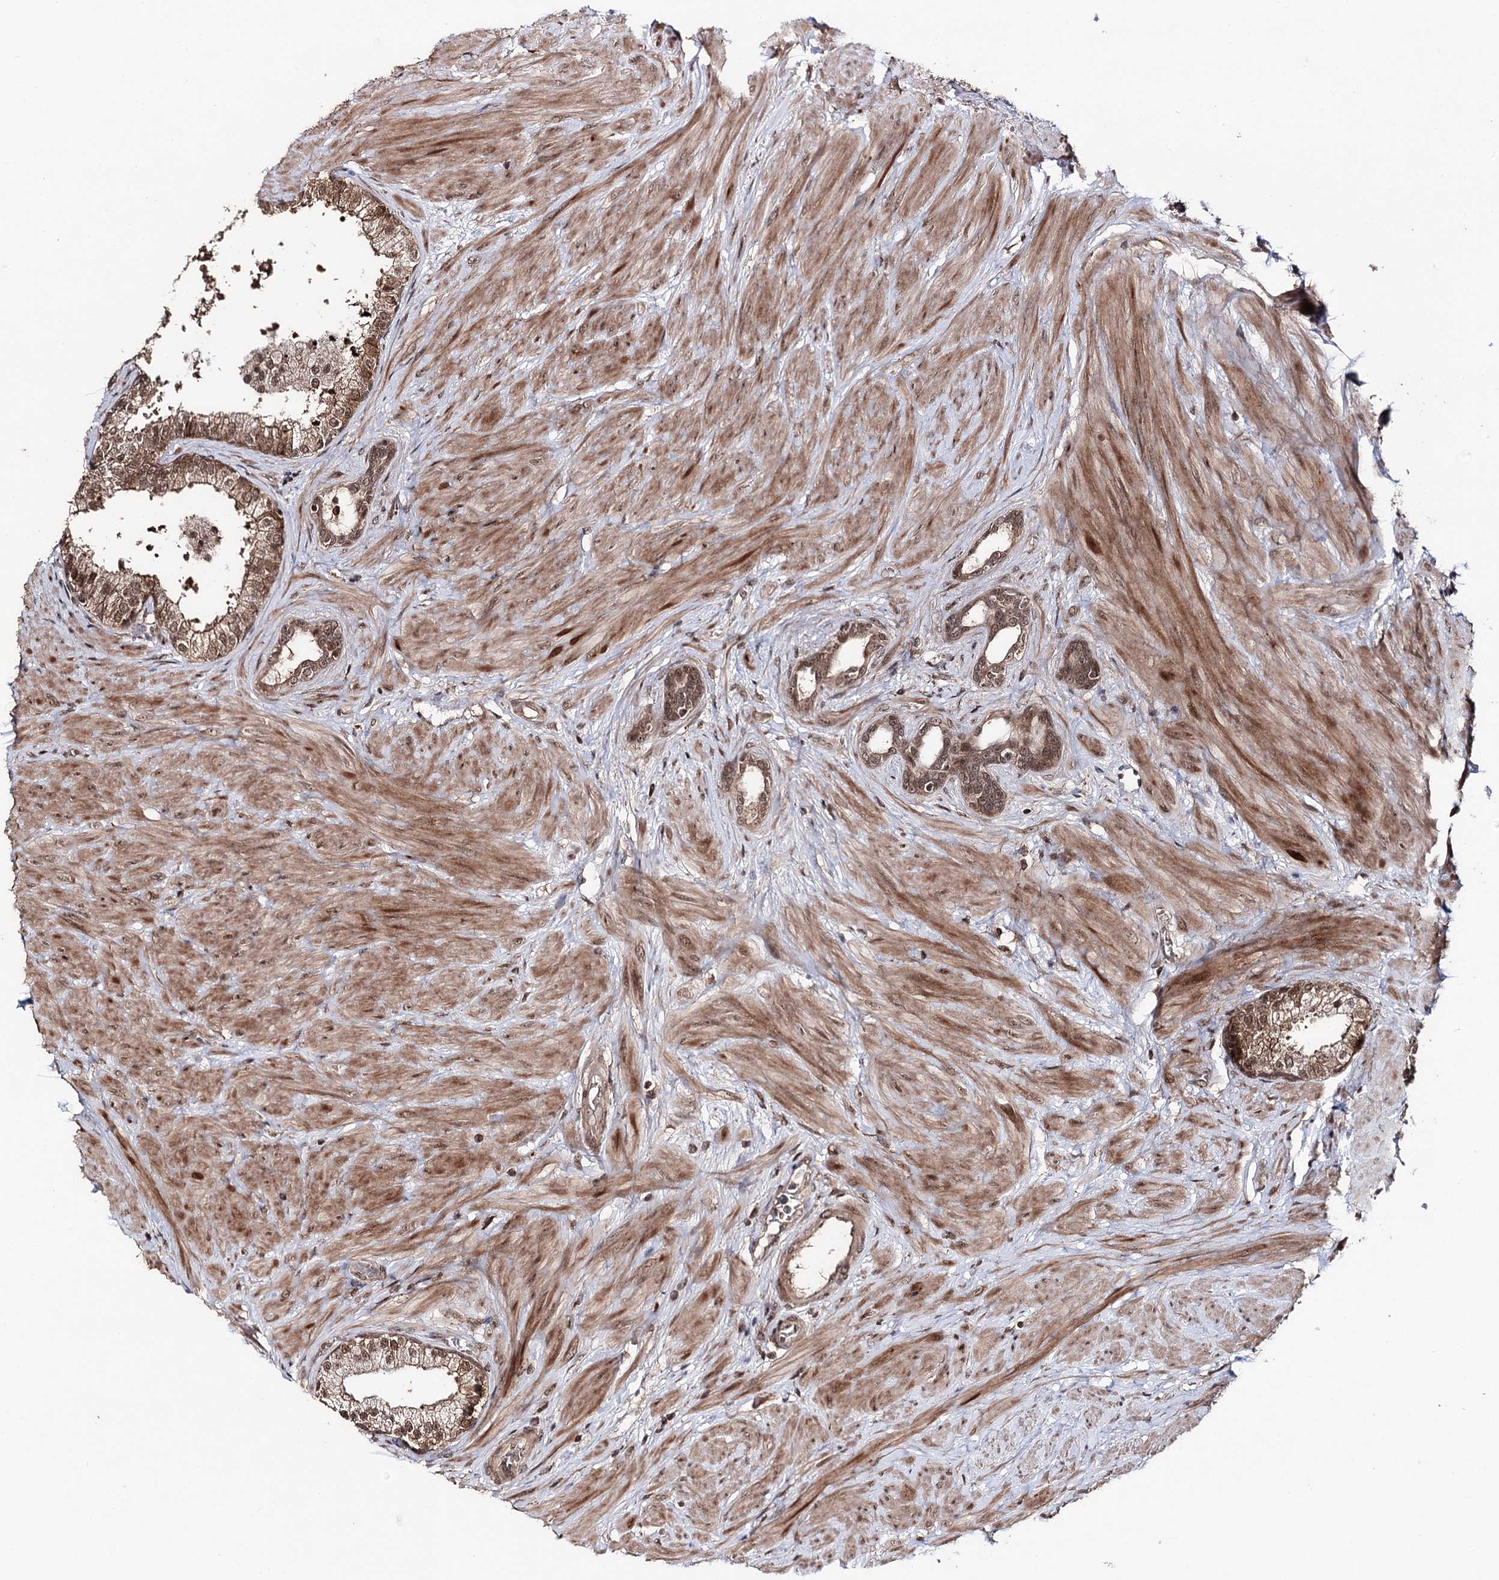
{"staining": {"intensity": "moderate", "quantity": ">75%", "location": "cytoplasmic/membranous,nuclear"}, "tissue": "prostate", "cell_type": "Glandular cells", "image_type": "normal", "snomed": [{"axis": "morphology", "description": "Normal tissue, NOS"}, {"axis": "topography", "description": "Prostate"}], "caption": "Protein expression analysis of unremarkable prostate demonstrates moderate cytoplasmic/membranous,nuclear staining in about >75% of glandular cells.", "gene": "FAM53B", "patient": {"sex": "male", "age": 48}}